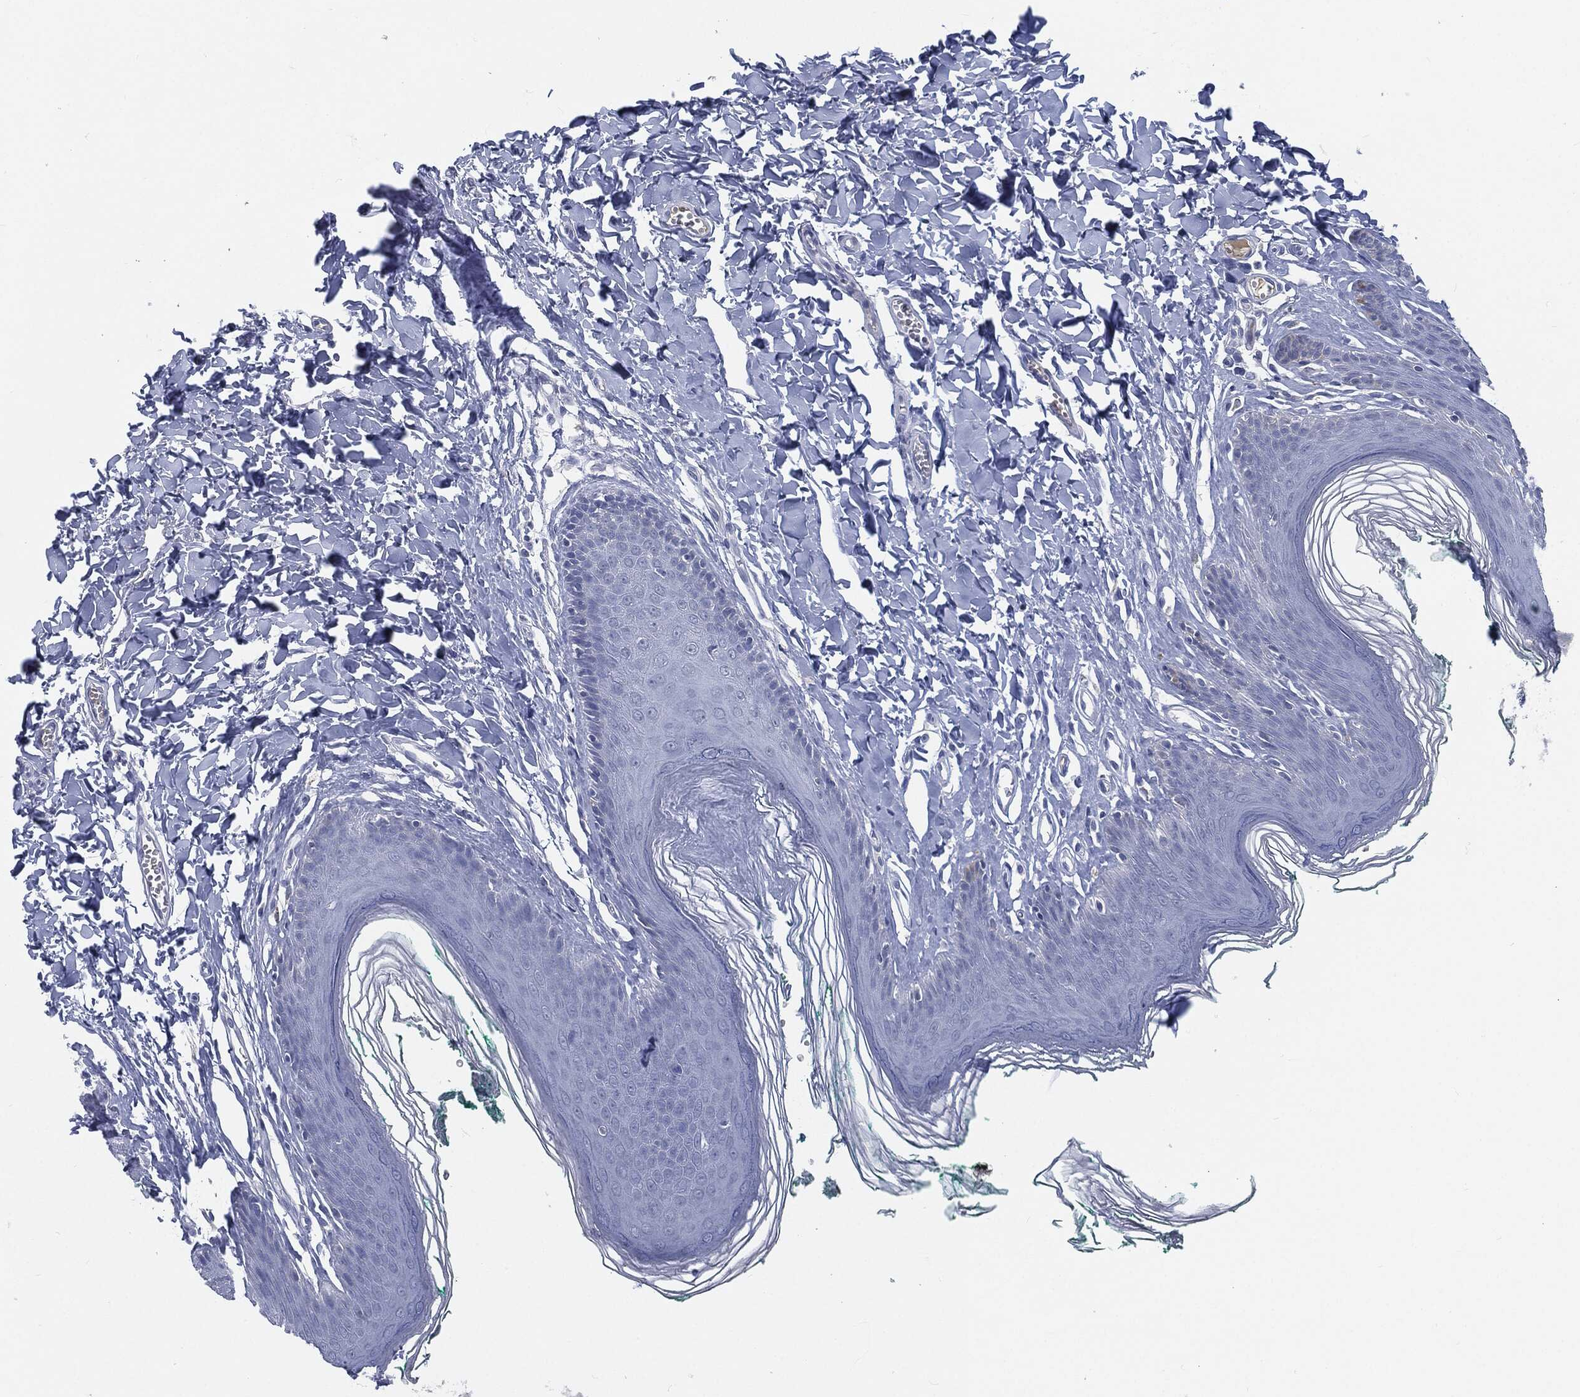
{"staining": {"intensity": "negative", "quantity": "none", "location": "none"}, "tissue": "skin", "cell_type": "Epidermal cells", "image_type": "normal", "snomed": [{"axis": "morphology", "description": "Normal tissue, NOS"}, {"axis": "topography", "description": "Vulva"}], "caption": "DAB (3,3'-diaminobenzidine) immunohistochemical staining of normal skin demonstrates no significant expression in epidermal cells. (Stains: DAB (3,3'-diaminobenzidine) IHC with hematoxylin counter stain, Microscopy: brightfield microscopy at high magnification).", "gene": "MST1", "patient": {"sex": "female", "age": 66}}